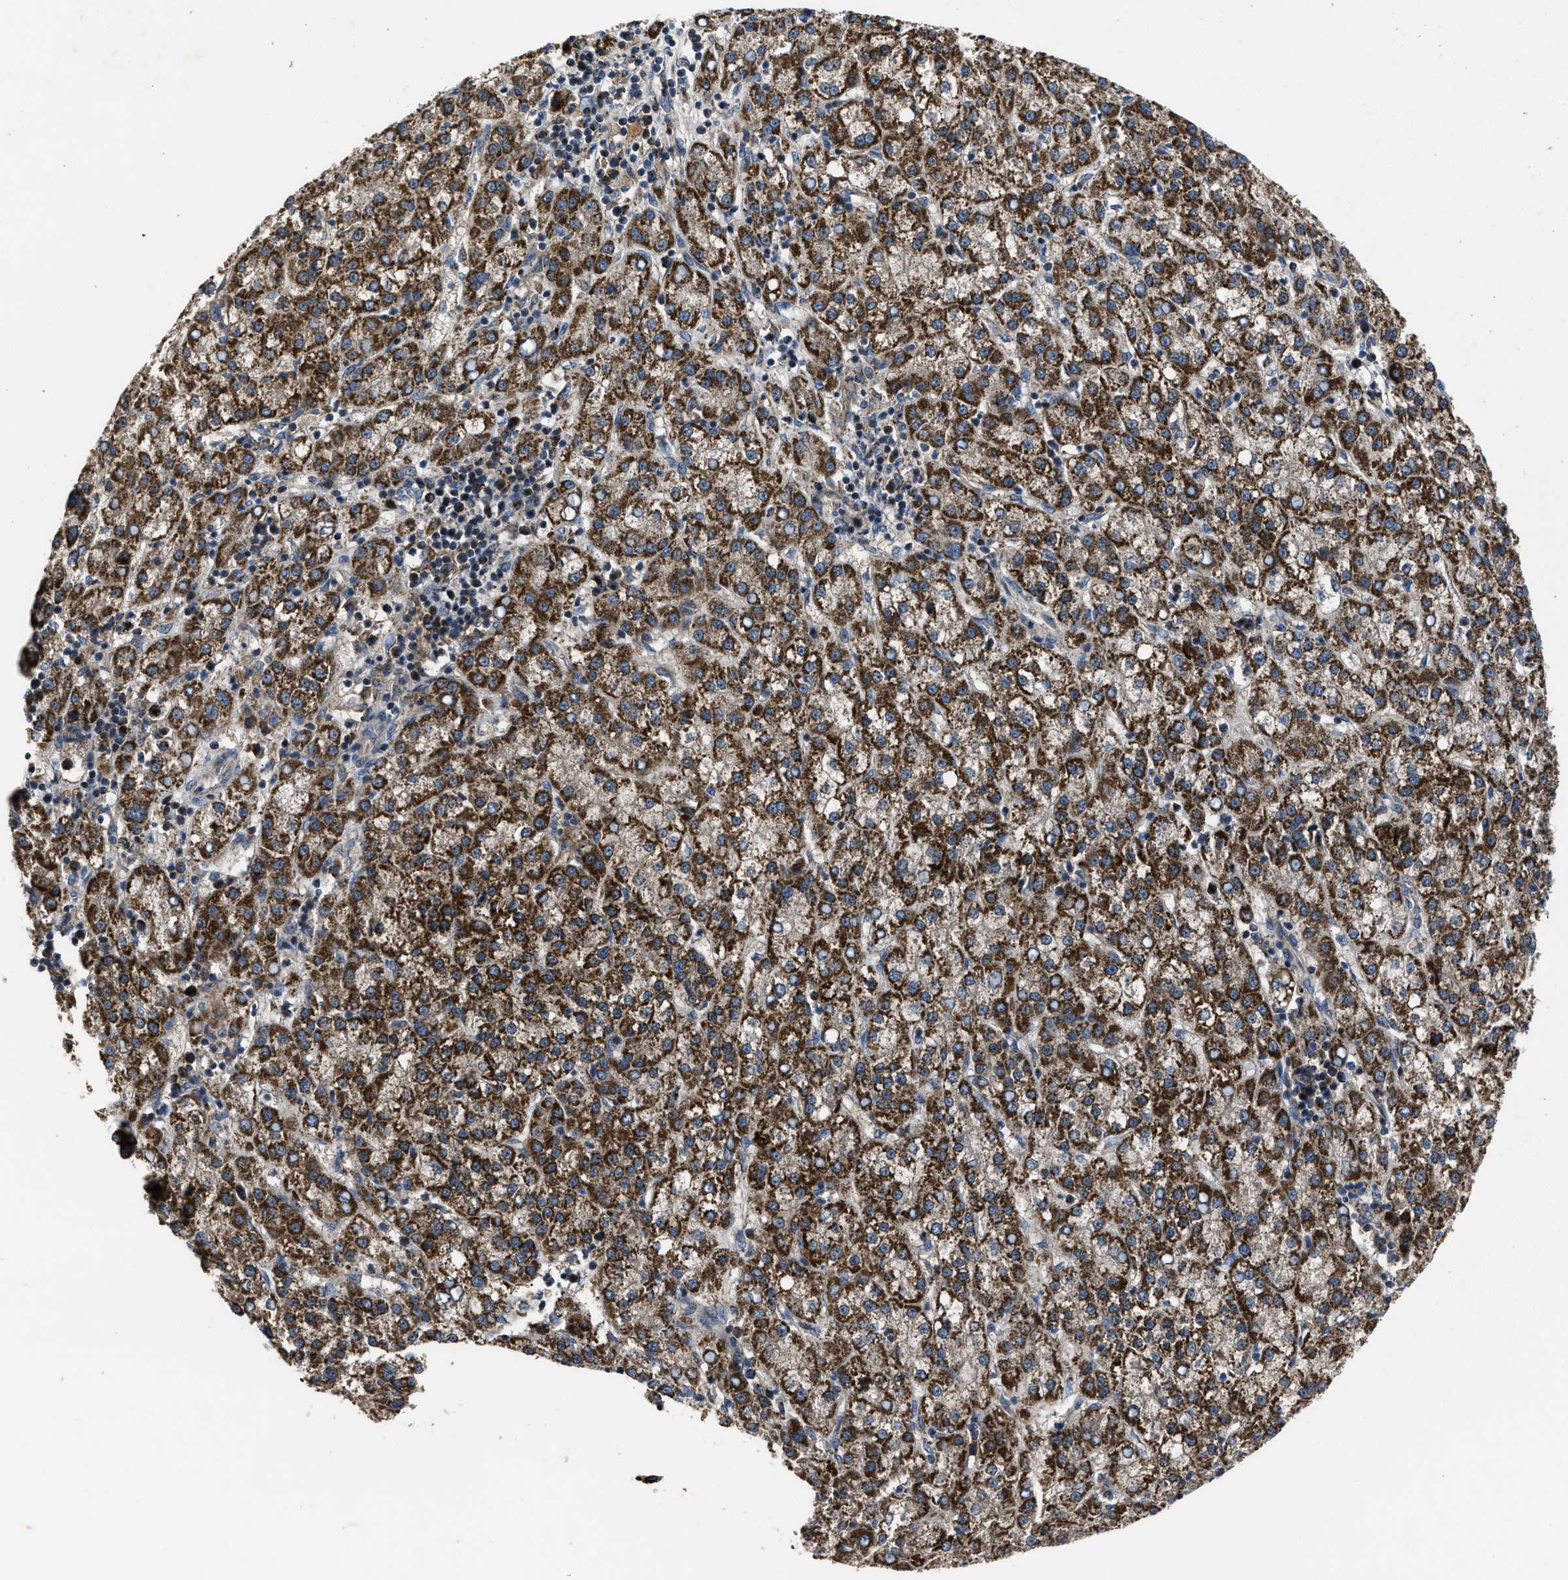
{"staining": {"intensity": "strong", "quantity": ">75%", "location": "cytoplasmic/membranous"}, "tissue": "liver cancer", "cell_type": "Tumor cells", "image_type": "cancer", "snomed": [{"axis": "morphology", "description": "Carcinoma, Hepatocellular, NOS"}, {"axis": "topography", "description": "Liver"}], "caption": "Immunohistochemistry image of neoplastic tissue: human liver hepatocellular carcinoma stained using immunohistochemistry (IHC) displays high levels of strong protein expression localized specifically in the cytoplasmic/membranous of tumor cells, appearing as a cytoplasmic/membranous brown color.", "gene": "PASK", "patient": {"sex": "female", "age": 58}}